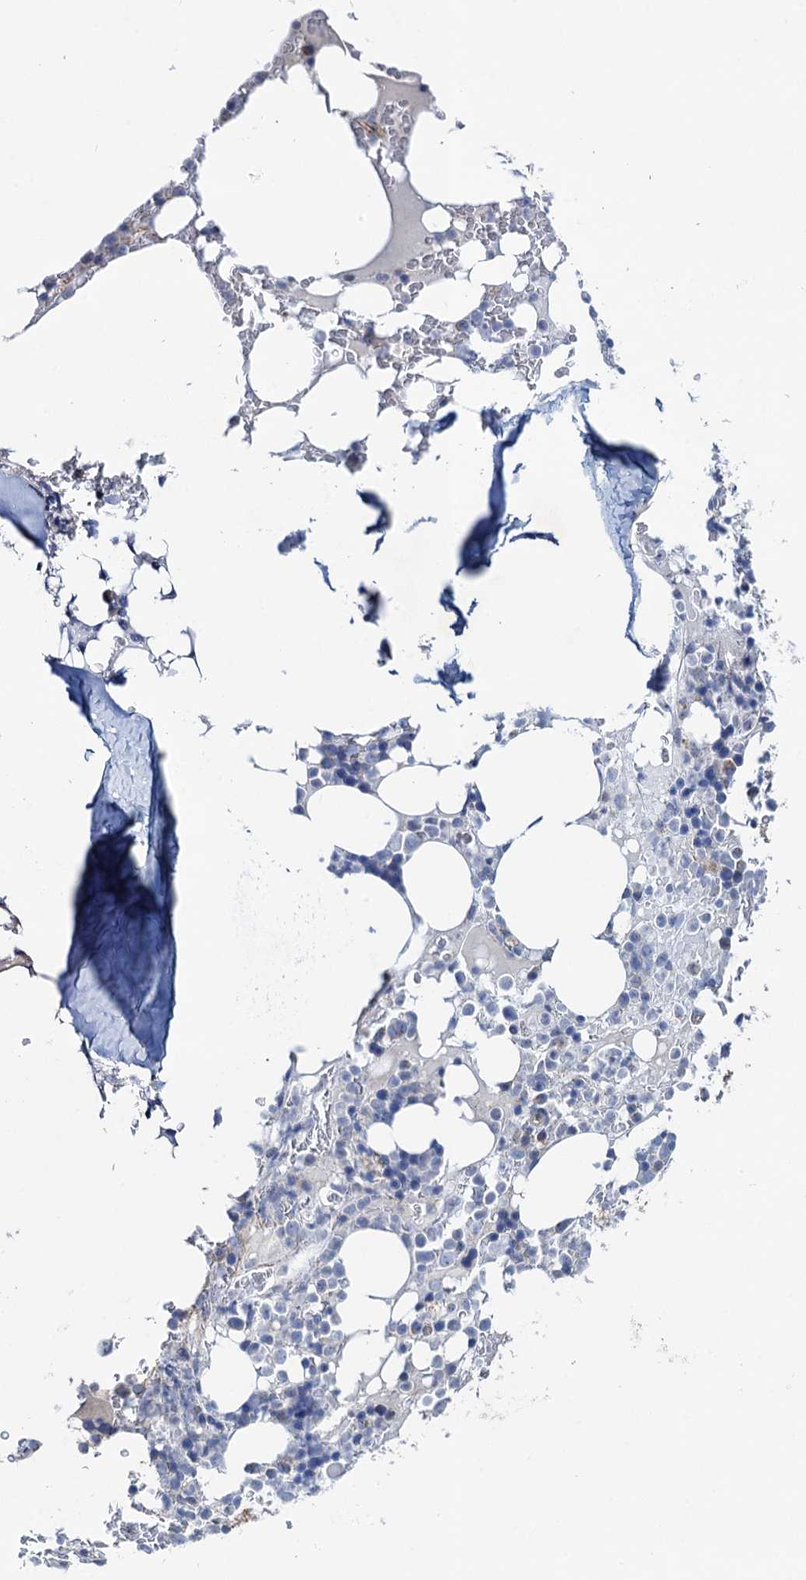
{"staining": {"intensity": "negative", "quantity": "none", "location": "none"}, "tissue": "bone marrow", "cell_type": "Hematopoietic cells", "image_type": "normal", "snomed": [{"axis": "morphology", "description": "Normal tissue, NOS"}, {"axis": "topography", "description": "Bone marrow"}], "caption": "IHC micrograph of benign bone marrow stained for a protein (brown), which reveals no positivity in hematopoietic cells. Nuclei are stained in blue.", "gene": "PLLP", "patient": {"sex": "male", "age": 58}}